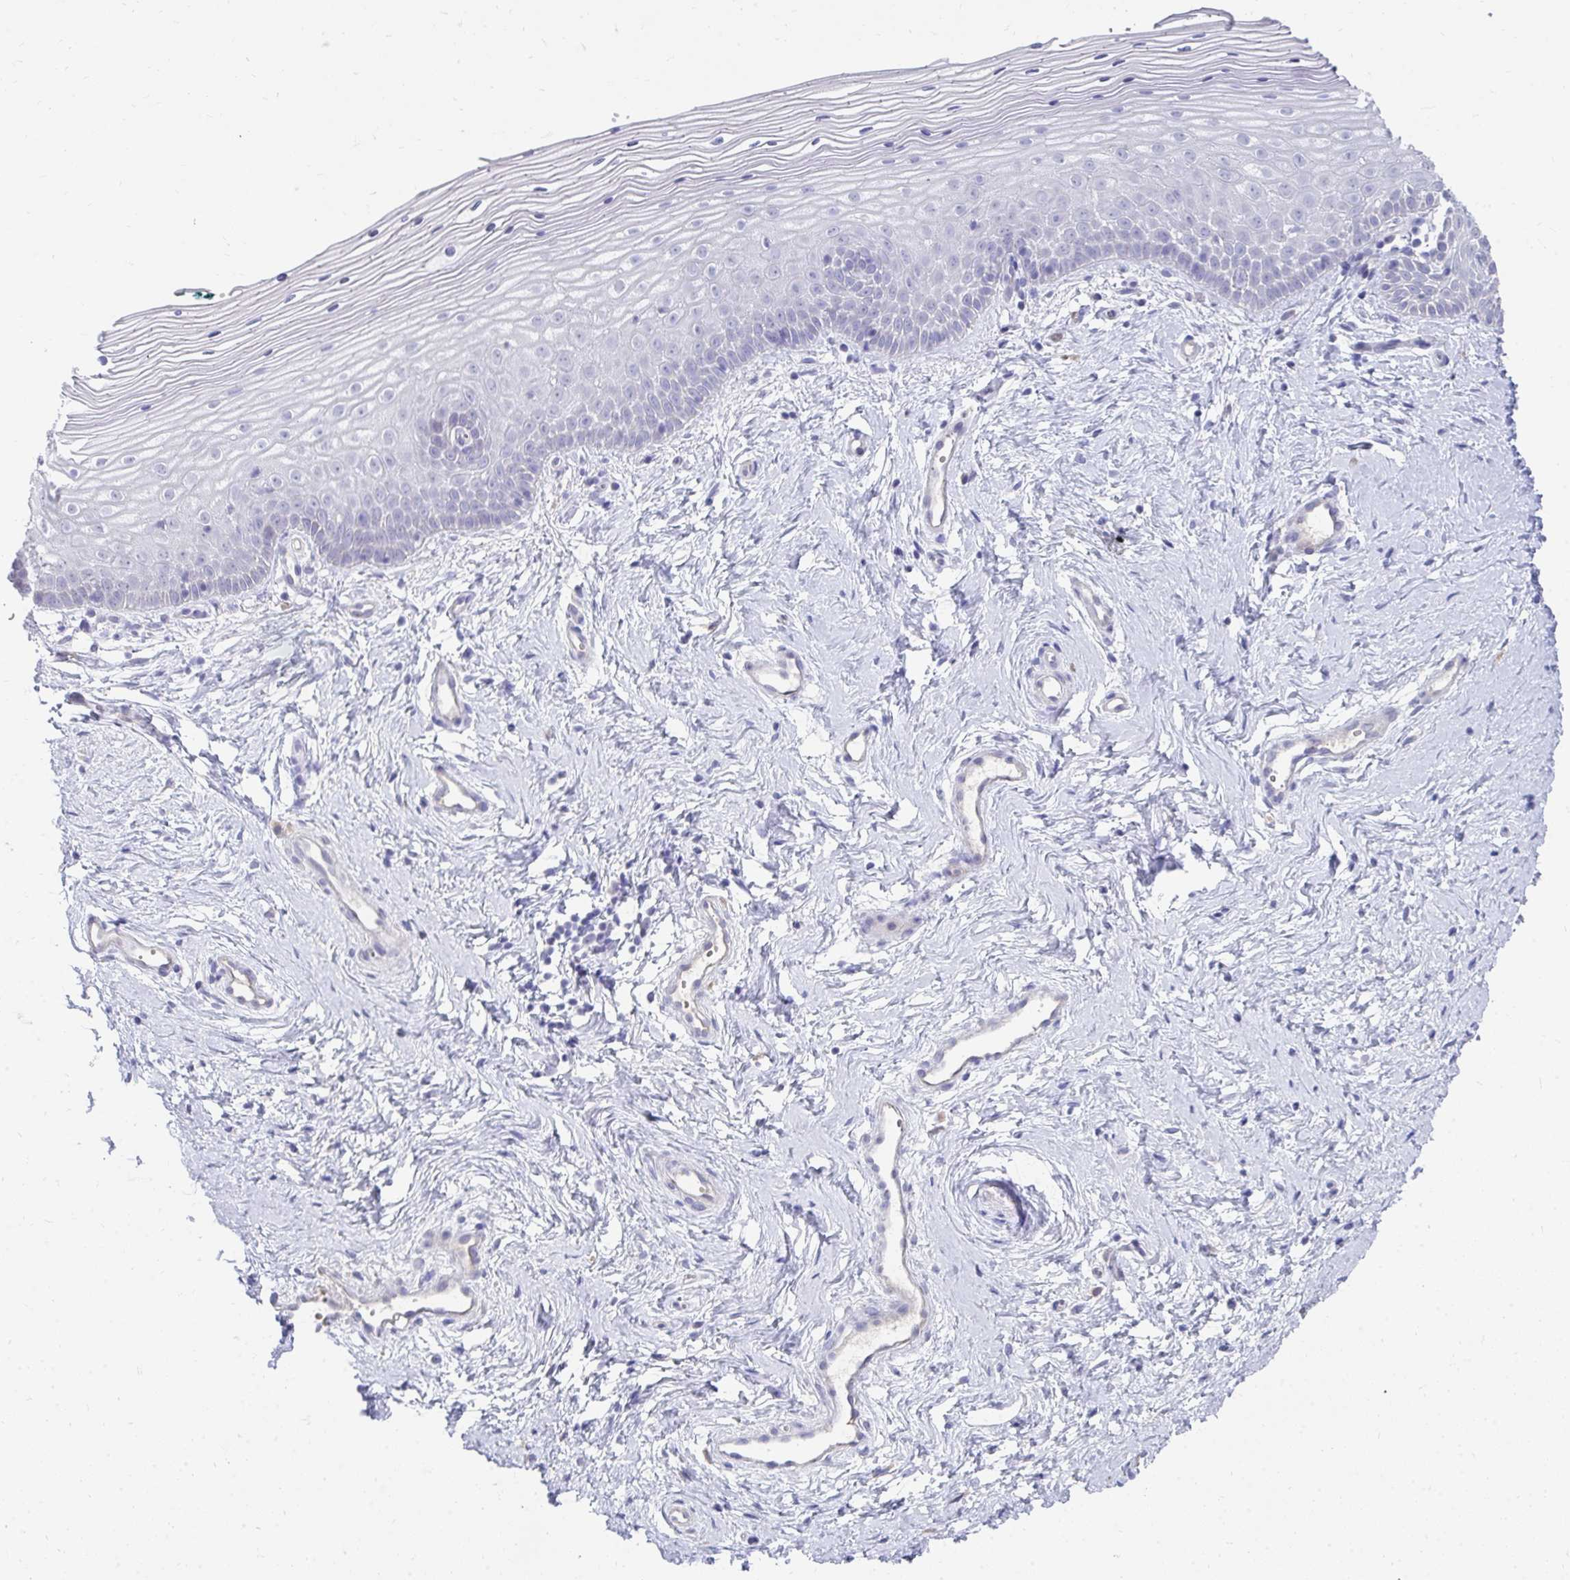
{"staining": {"intensity": "negative", "quantity": "none", "location": "none"}, "tissue": "vagina", "cell_type": "Squamous epithelial cells", "image_type": "normal", "snomed": [{"axis": "morphology", "description": "Normal tissue, NOS"}, {"axis": "topography", "description": "Vagina"}], "caption": "Squamous epithelial cells are negative for brown protein staining in benign vagina. (Brightfield microscopy of DAB immunohistochemistry at high magnification).", "gene": "TMPRSS2", "patient": {"sex": "female", "age": 38}}